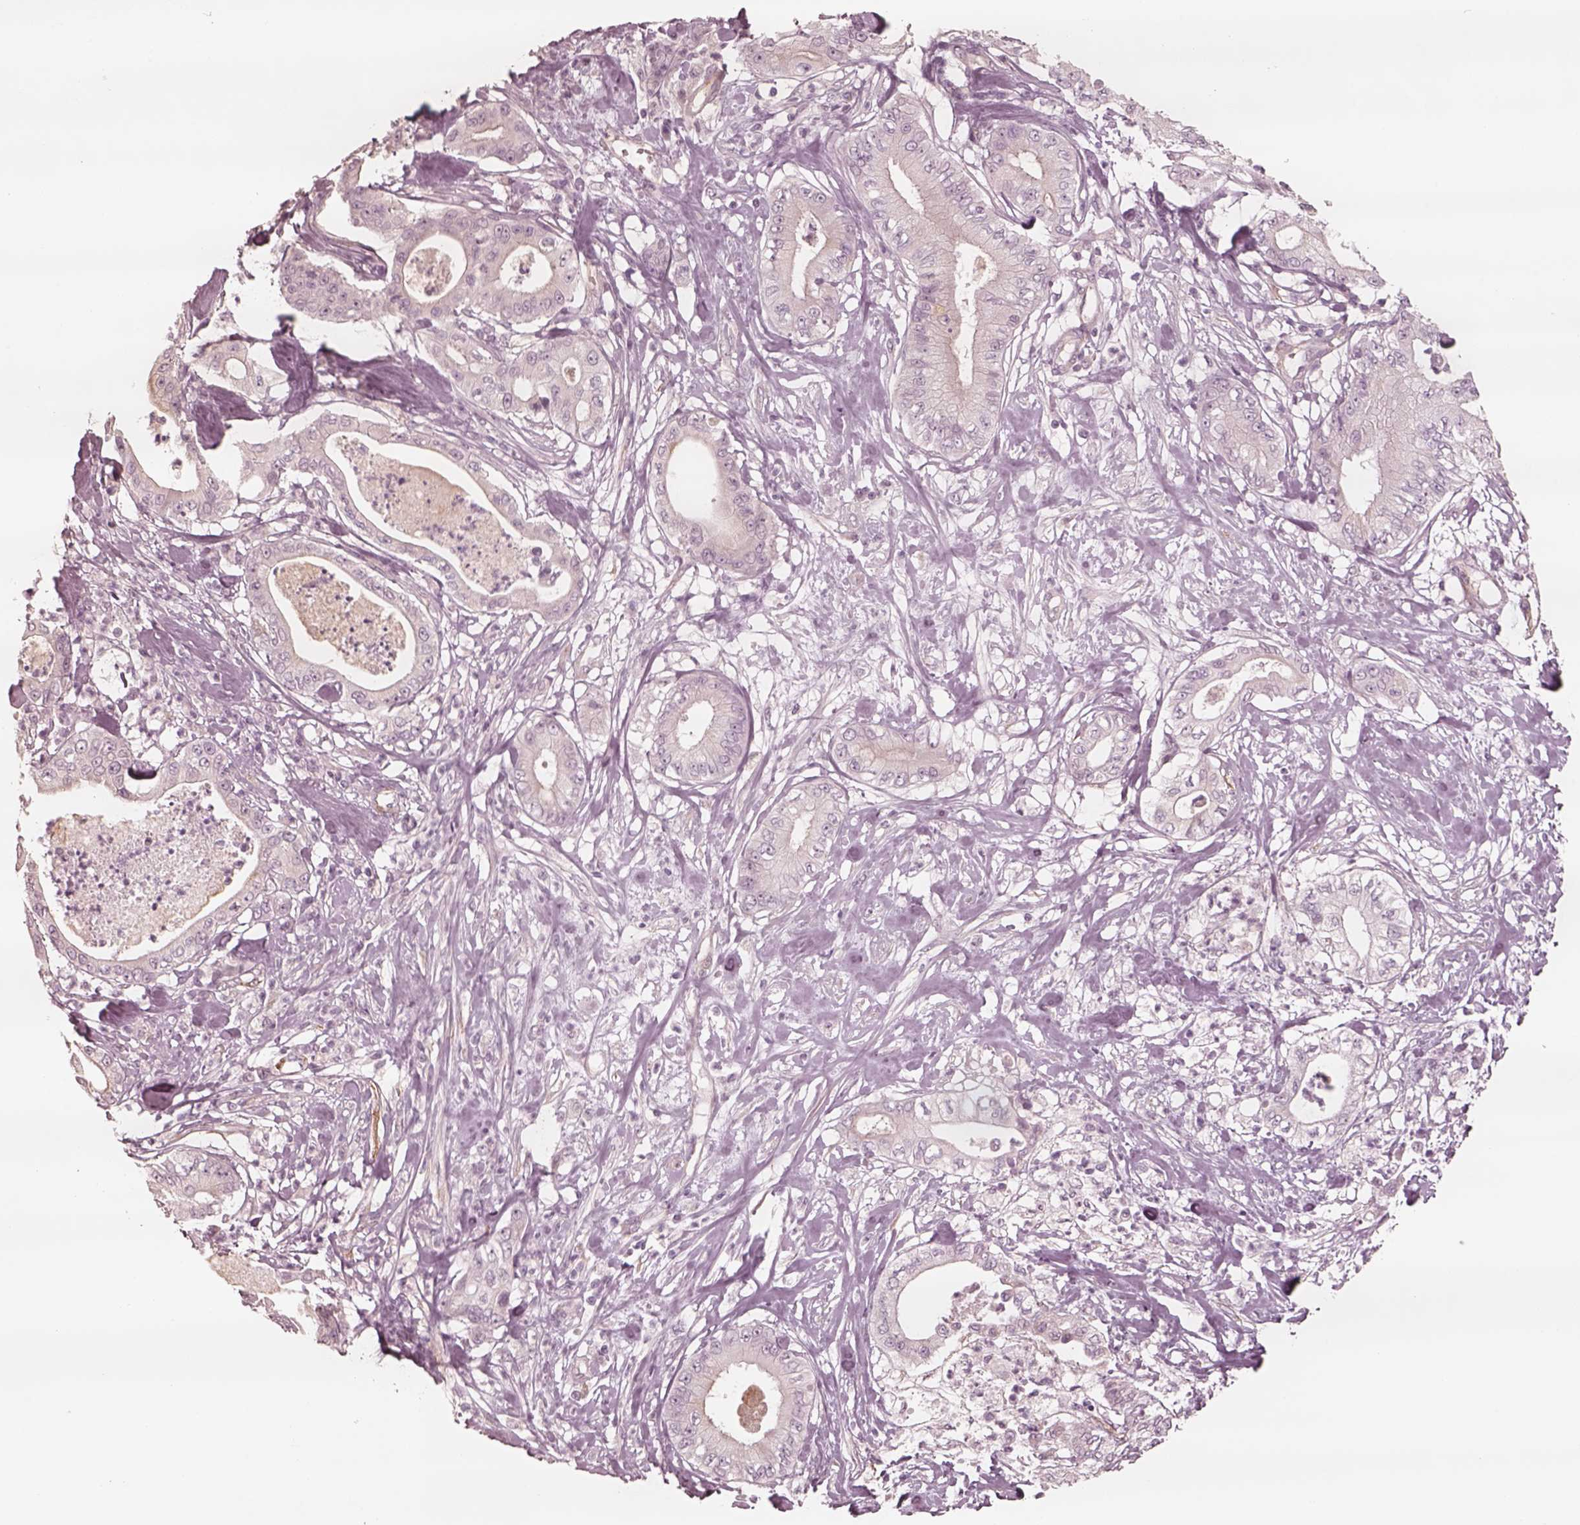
{"staining": {"intensity": "negative", "quantity": "none", "location": "none"}, "tissue": "pancreatic cancer", "cell_type": "Tumor cells", "image_type": "cancer", "snomed": [{"axis": "morphology", "description": "Adenocarcinoma, NOS"}, {"axis": "topography", "description": "Pancreas"}], "caption": "A photomicrograph of human pancreatic cancer (adenocarcinoma) is negative for staining in tumor cells. Brightfield microscopy of immunohistochemistry (IHC) stained with DAB (3,3'-diaminobenzidine) (brown) and hematoxylin (blue), captured at high magnification.", "gene": "DNAAF9", "patient": {"sex": "male", "age": 71}}